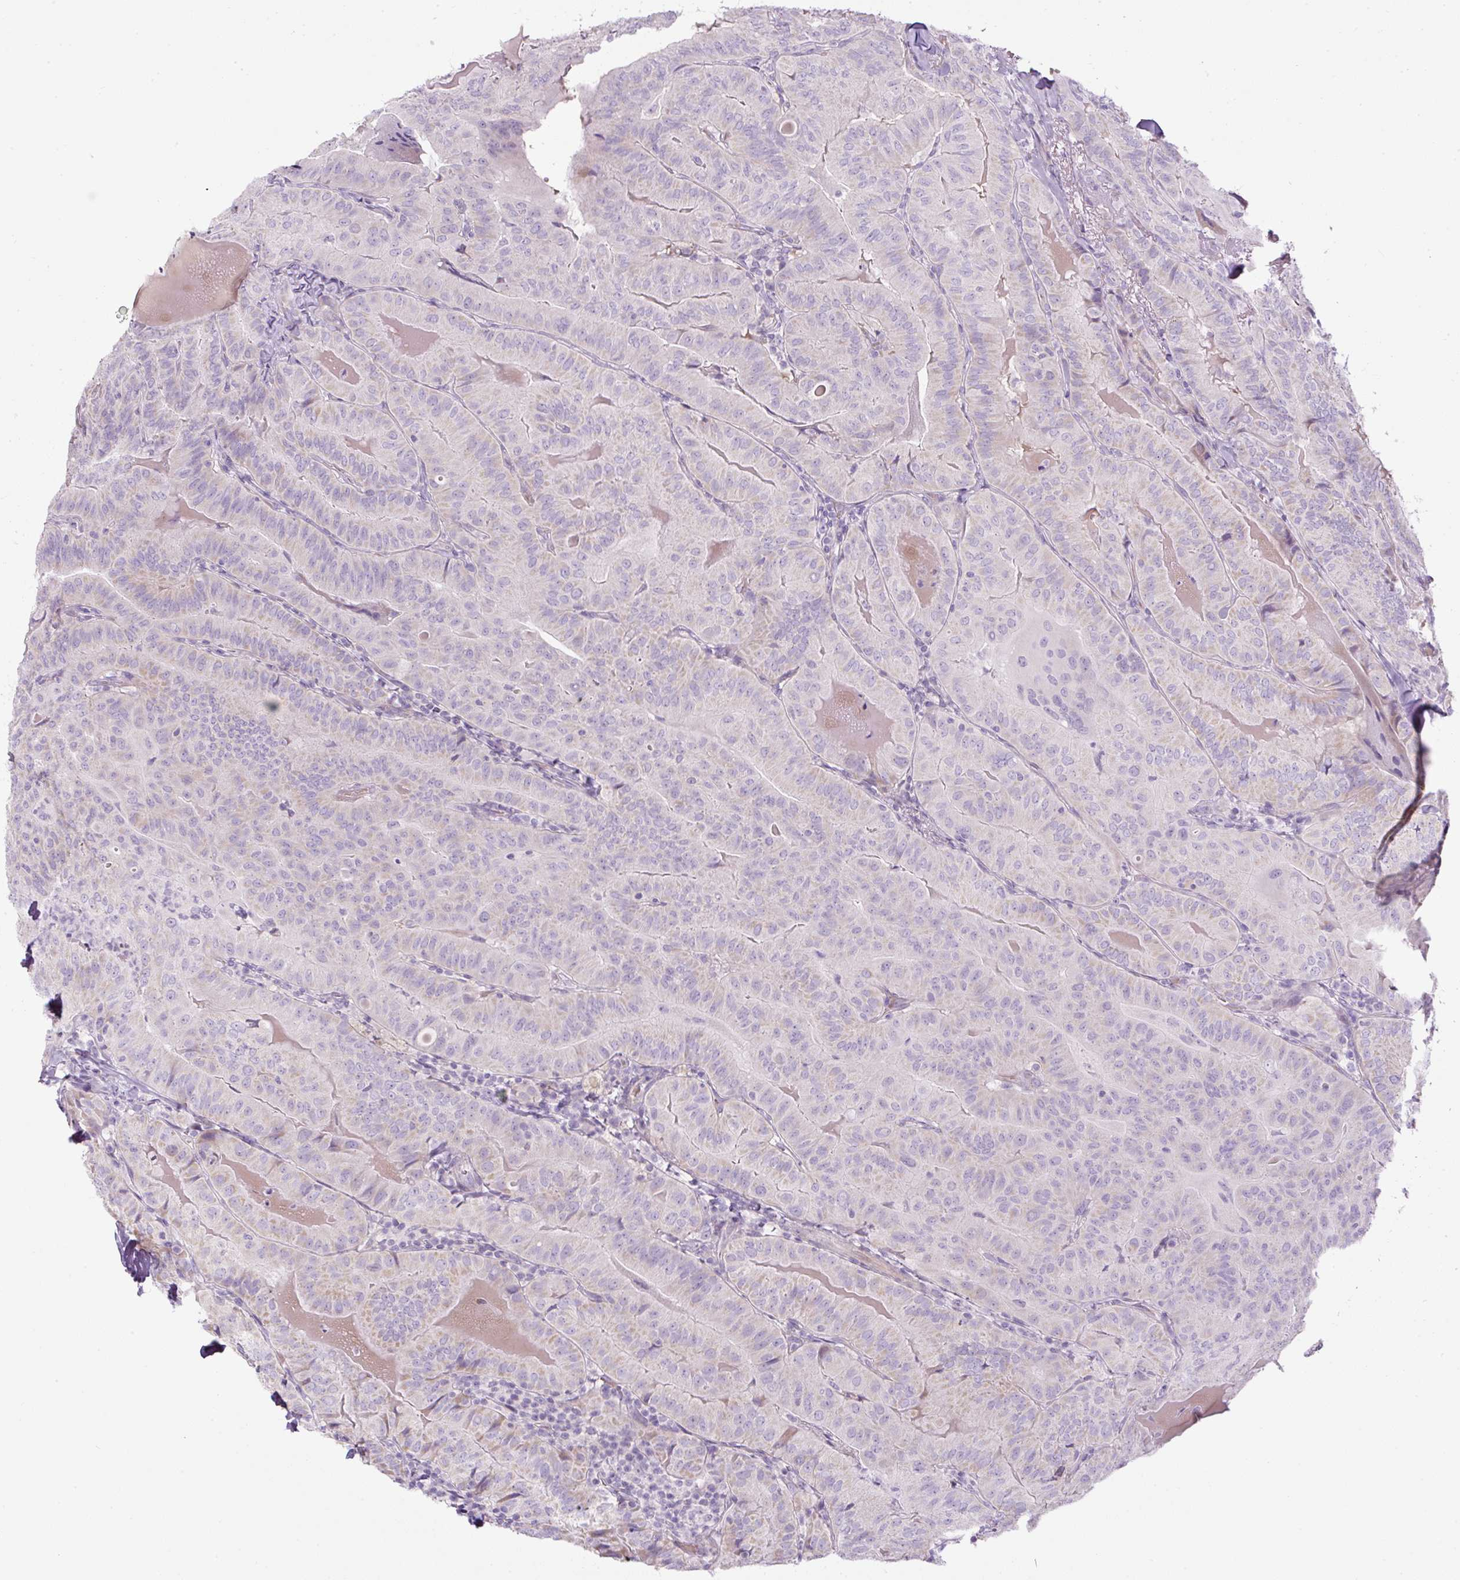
{"staining": {"intensity": "negative", "quantity": "none", "location": "none"}, "tissue": "thyroid cancer", "cell_type": "Tumor cells", "image_type": "cancer", "snomed": [{"axis": "morphology", "description": "Papillary adenocarcinoma, NOS"}, {"axis": "topography", "description": "Thyroid gland"}], "caption": "The IHC histopathology image has no significant staining in tumor cells of thyroid papillary adenocarcinoma tissue.", "gene": "FGFBP3", "patient": {"sex": "female", "age": 68}}